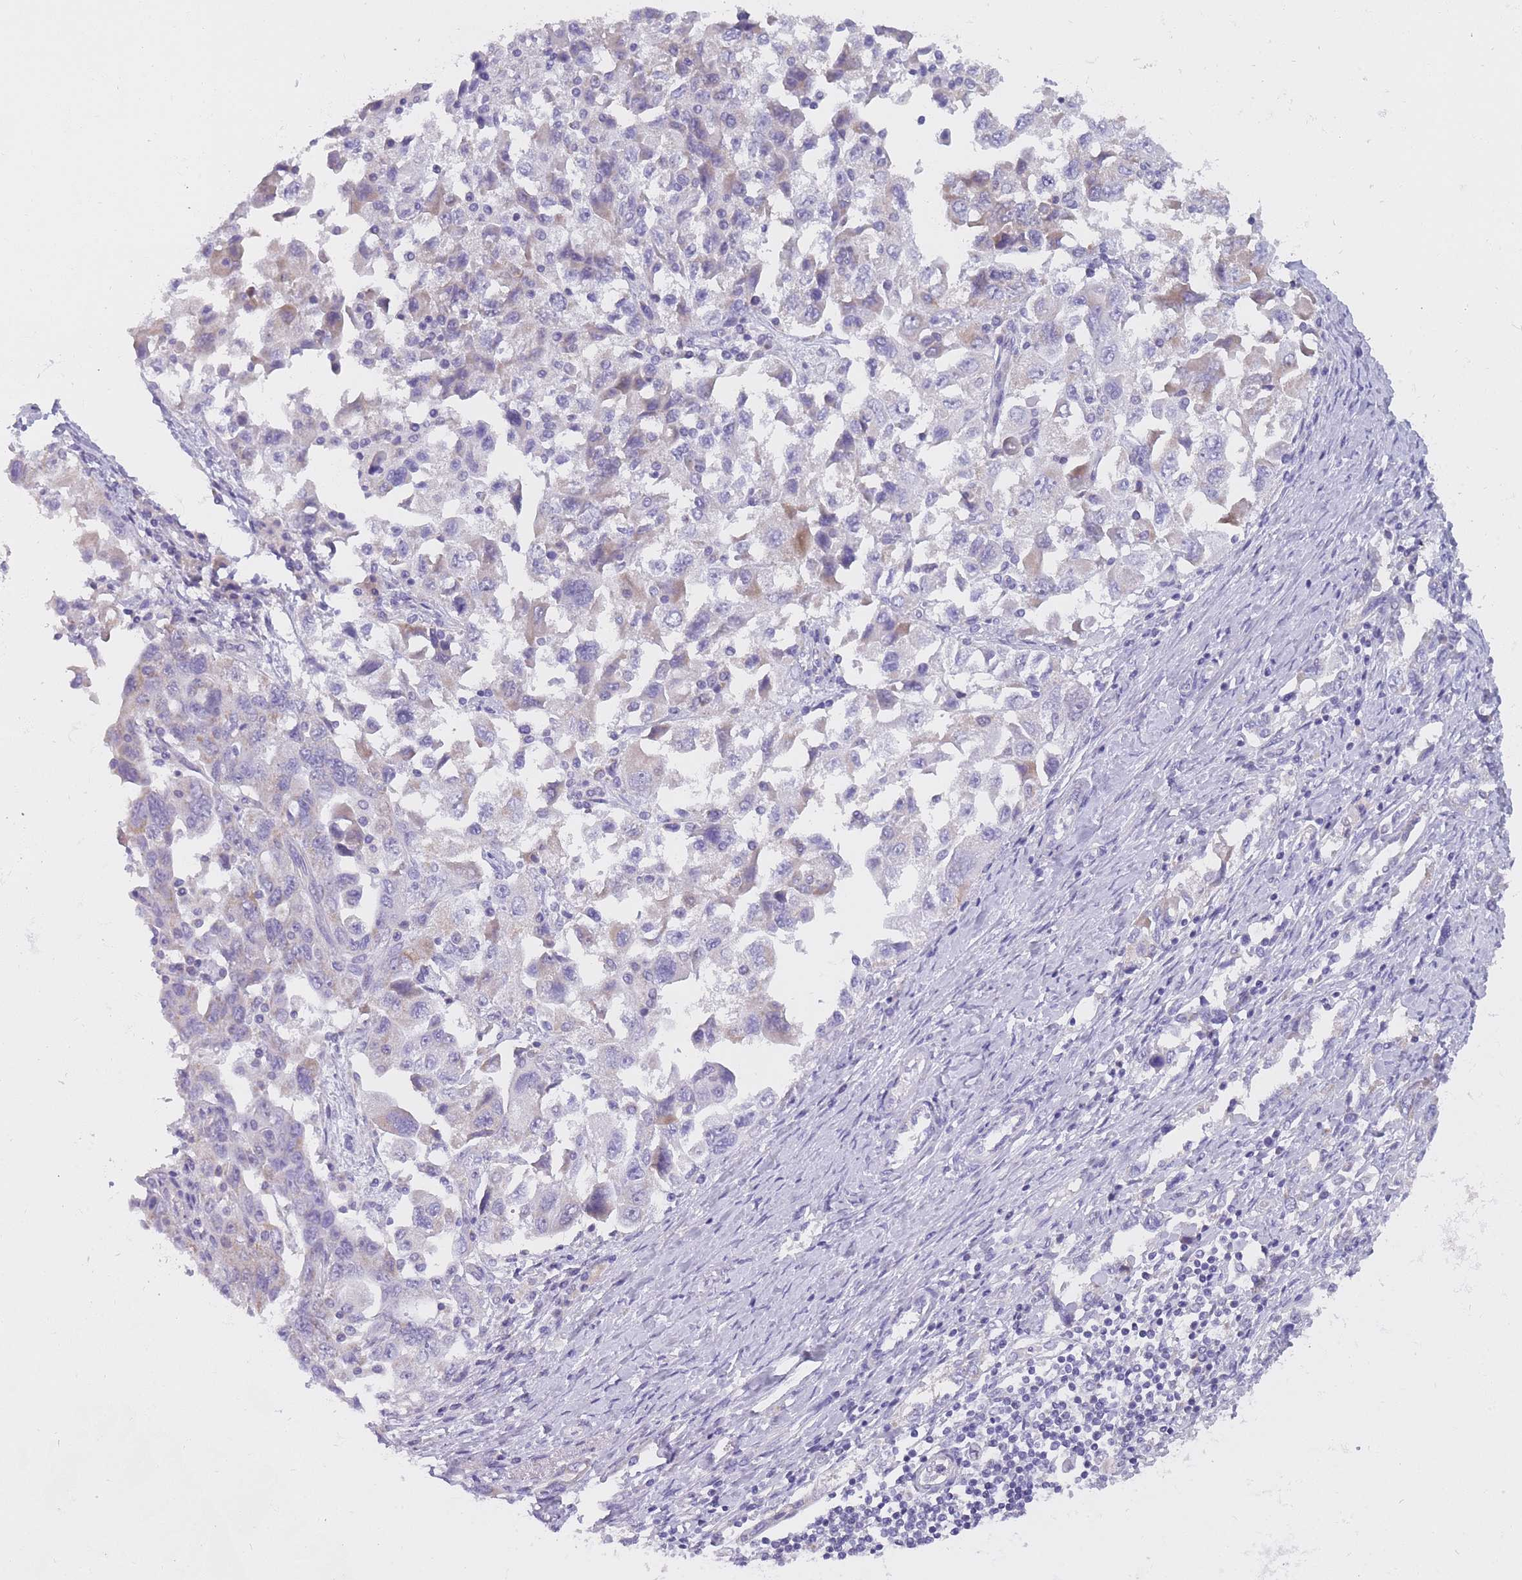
{"staining": {"intensity": "moderate", "quantity": "<25%", "location": "cytoplasmic/membranous"}, "tissue": "ovarian cancer", "cell_type": "Tumor cells", "image_type": "cancer", "snomed": [{"axis": "morphology", "description": "Carcinoma, NOS"}, {"axis": "morphology", "description": "Cystadenocarcinoma, serous, NOS"}, {"axis": "topography", "description": "Ovary"}], "caption": "Immunohistochemical staining of human ovarian cancer shows moderate cytoplasmic/membranous protein staining in about <25% of tumor cells. The protein is stained brown, and the nuclei are stained in blue (DAB (3,3'-diaminobenzidine) IHC with brightfield microscopy, high magnification).", "gene": "MRPS14", "patient": {"sex": "female", "age": 69}}